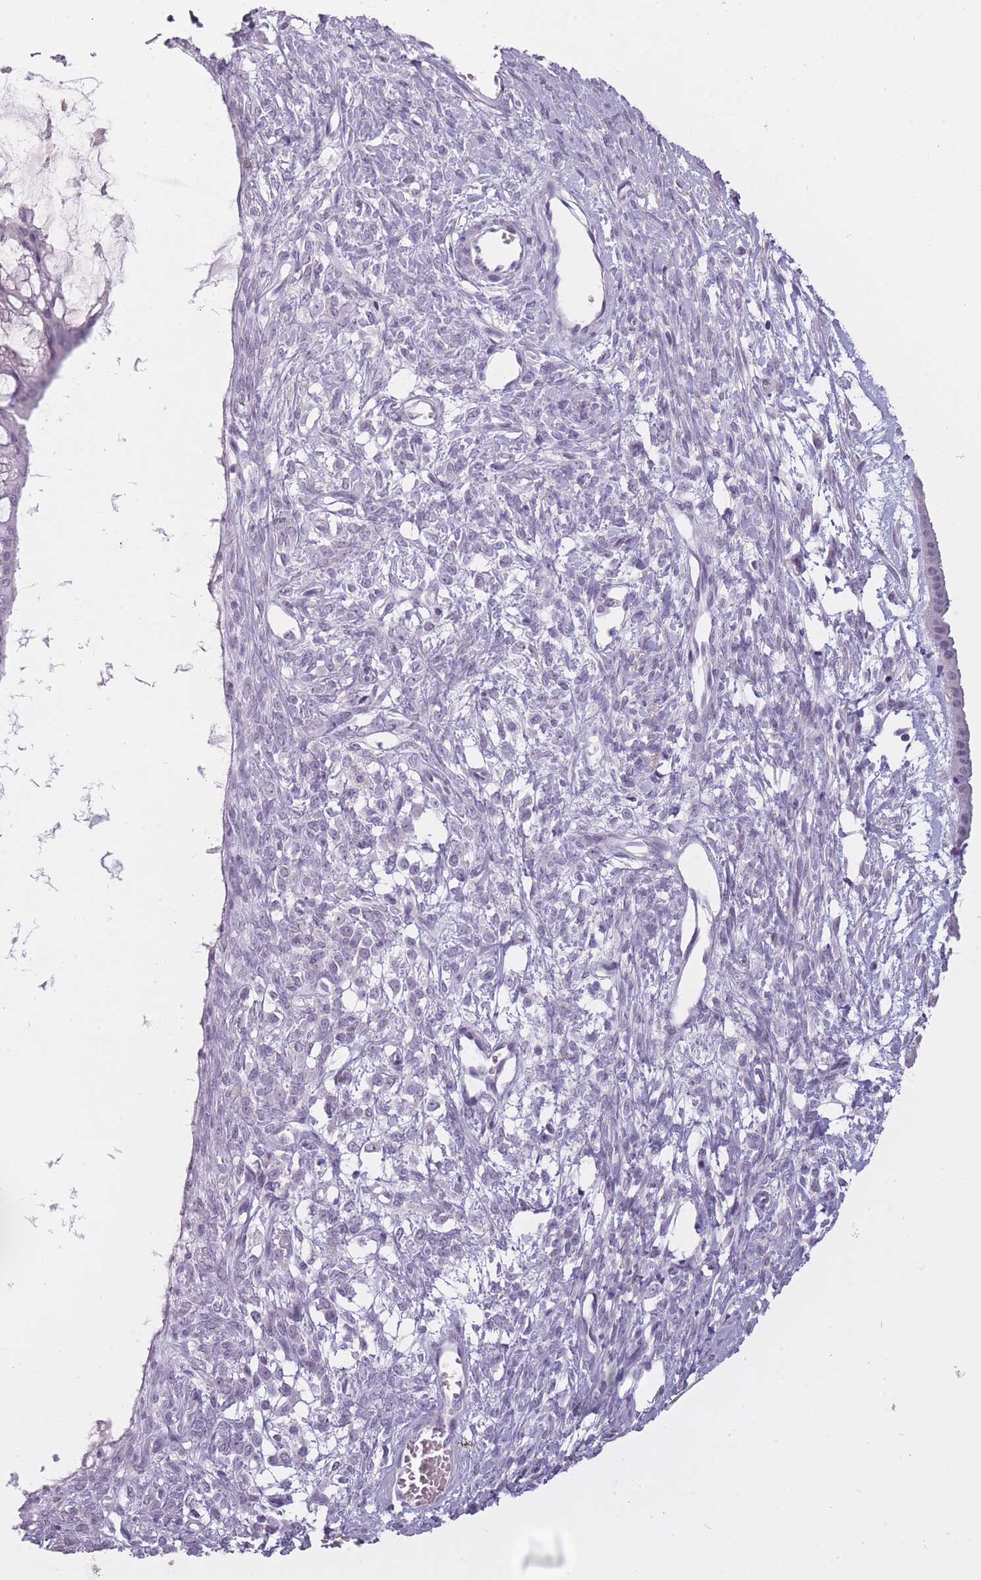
{"staining": {"intensity": "negative", "quantity": "none", "location": "none"}, "tissue": "ovarian cancer", "cell_type": "Tumor cells", "image_type": "cancer", "snomed": [{"axis": "morphology", "description": "Cystadenocarcinoma, mucinous, NOS"}, {"axis": "topography", "description": "Ovary"}], "caption": "Tumor cells show no significant protein positivity in ovarian cancer (mucinous cystadenocarcinoma).", "gene": "RFX4", "patient": {"sex": "female", "age": 73}}